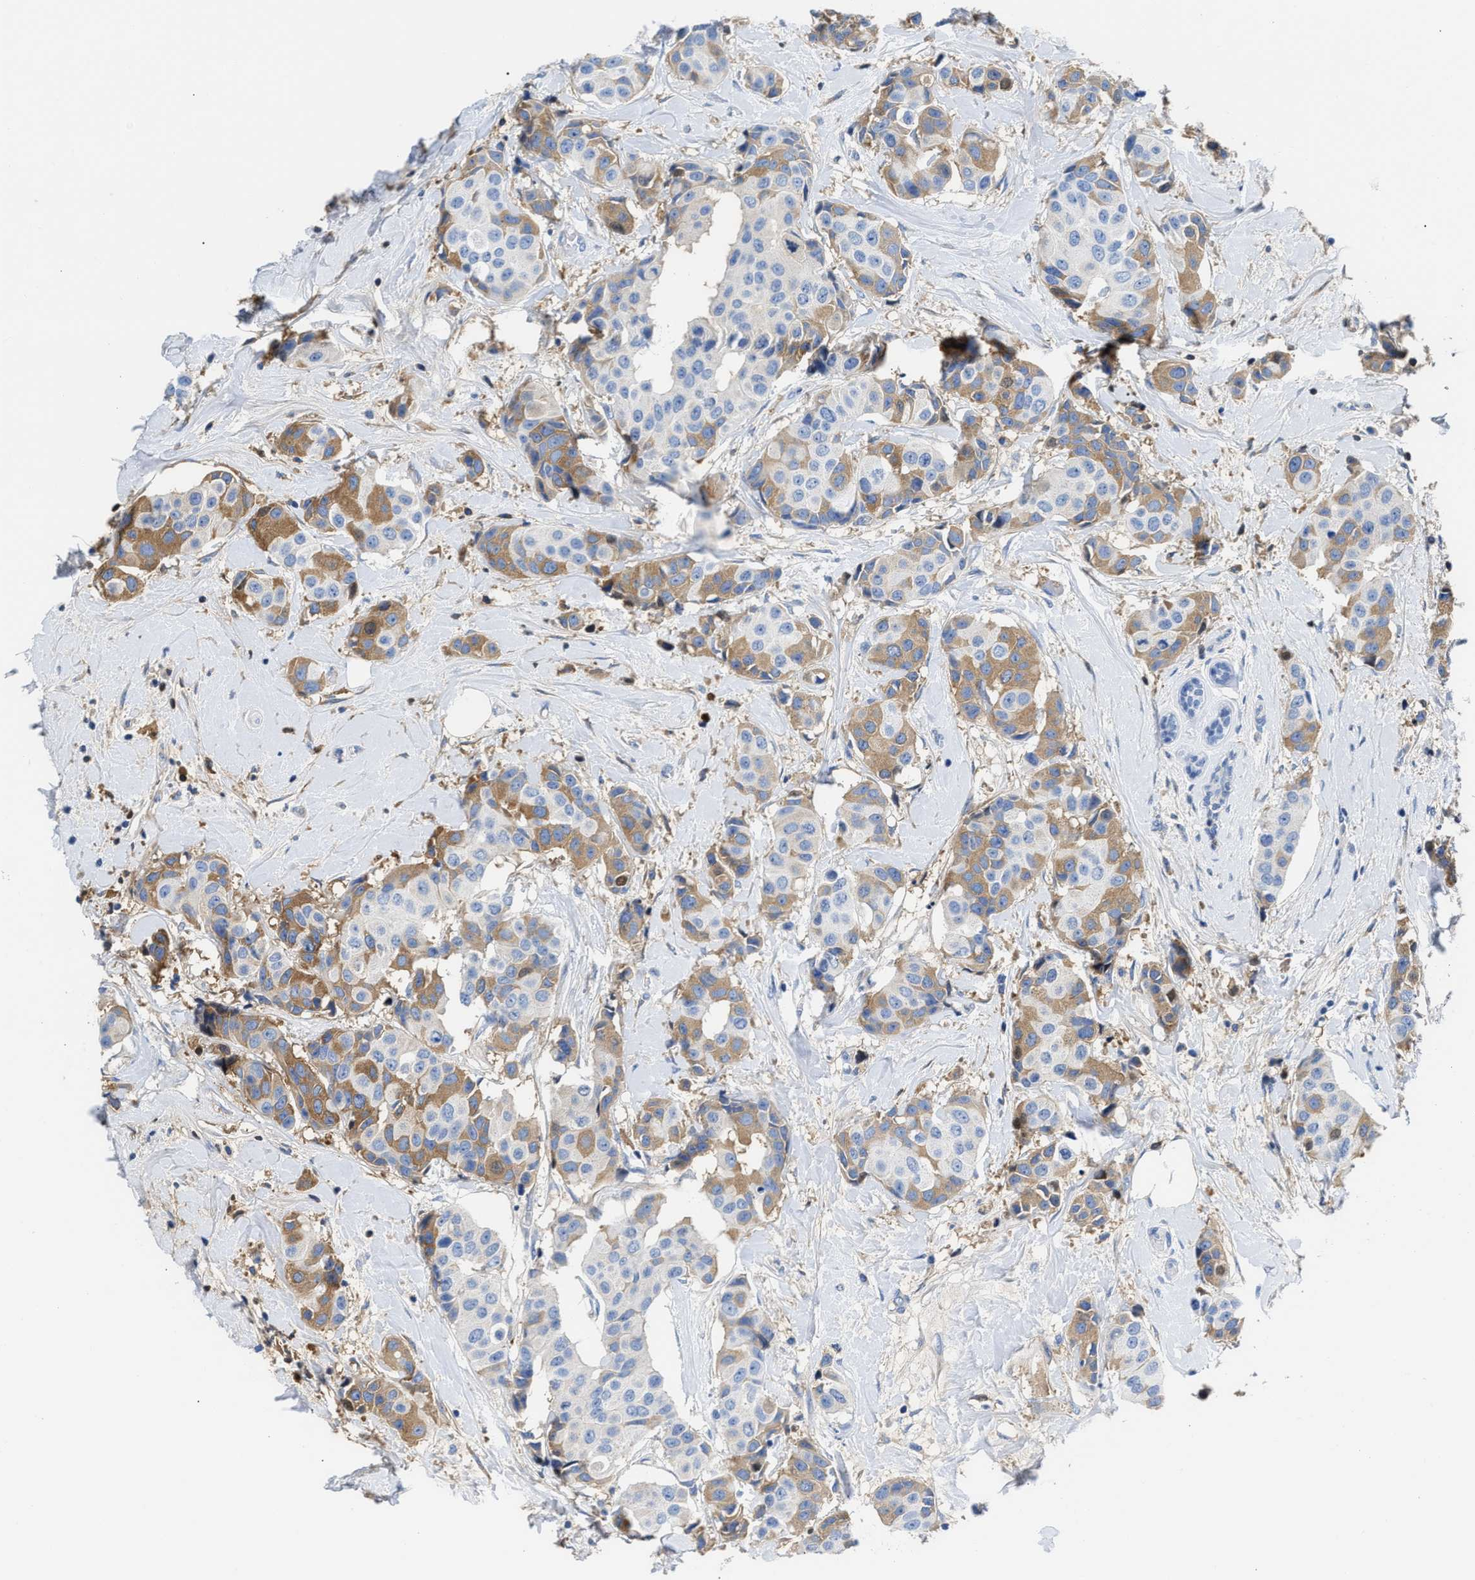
{"staining": {"intensity": "moderate", "quantity": "25%-75%", "location": "cytoplasmic/membranous"}, "tissue": "breast cancer", "cell_type": "Tumor cells", "image_type": "cancer", "snomed": [{"axis": "morphology", "description": "Normal tissue, NOS"}, {"axis": "morphology", "description": "Duct carcinoma"}, {"axis": "topography", "description": "Breast"}], "caption": "The photomicrograph displays immunohistochemical staining of breast cancer (intraductal carcinoma). There is moderate cytoplasmic/membranous positivity is seen in approximately 25%-75% of tumor cells.", "gene": "GC", "patient": {"sex": "female", "age": 39}}